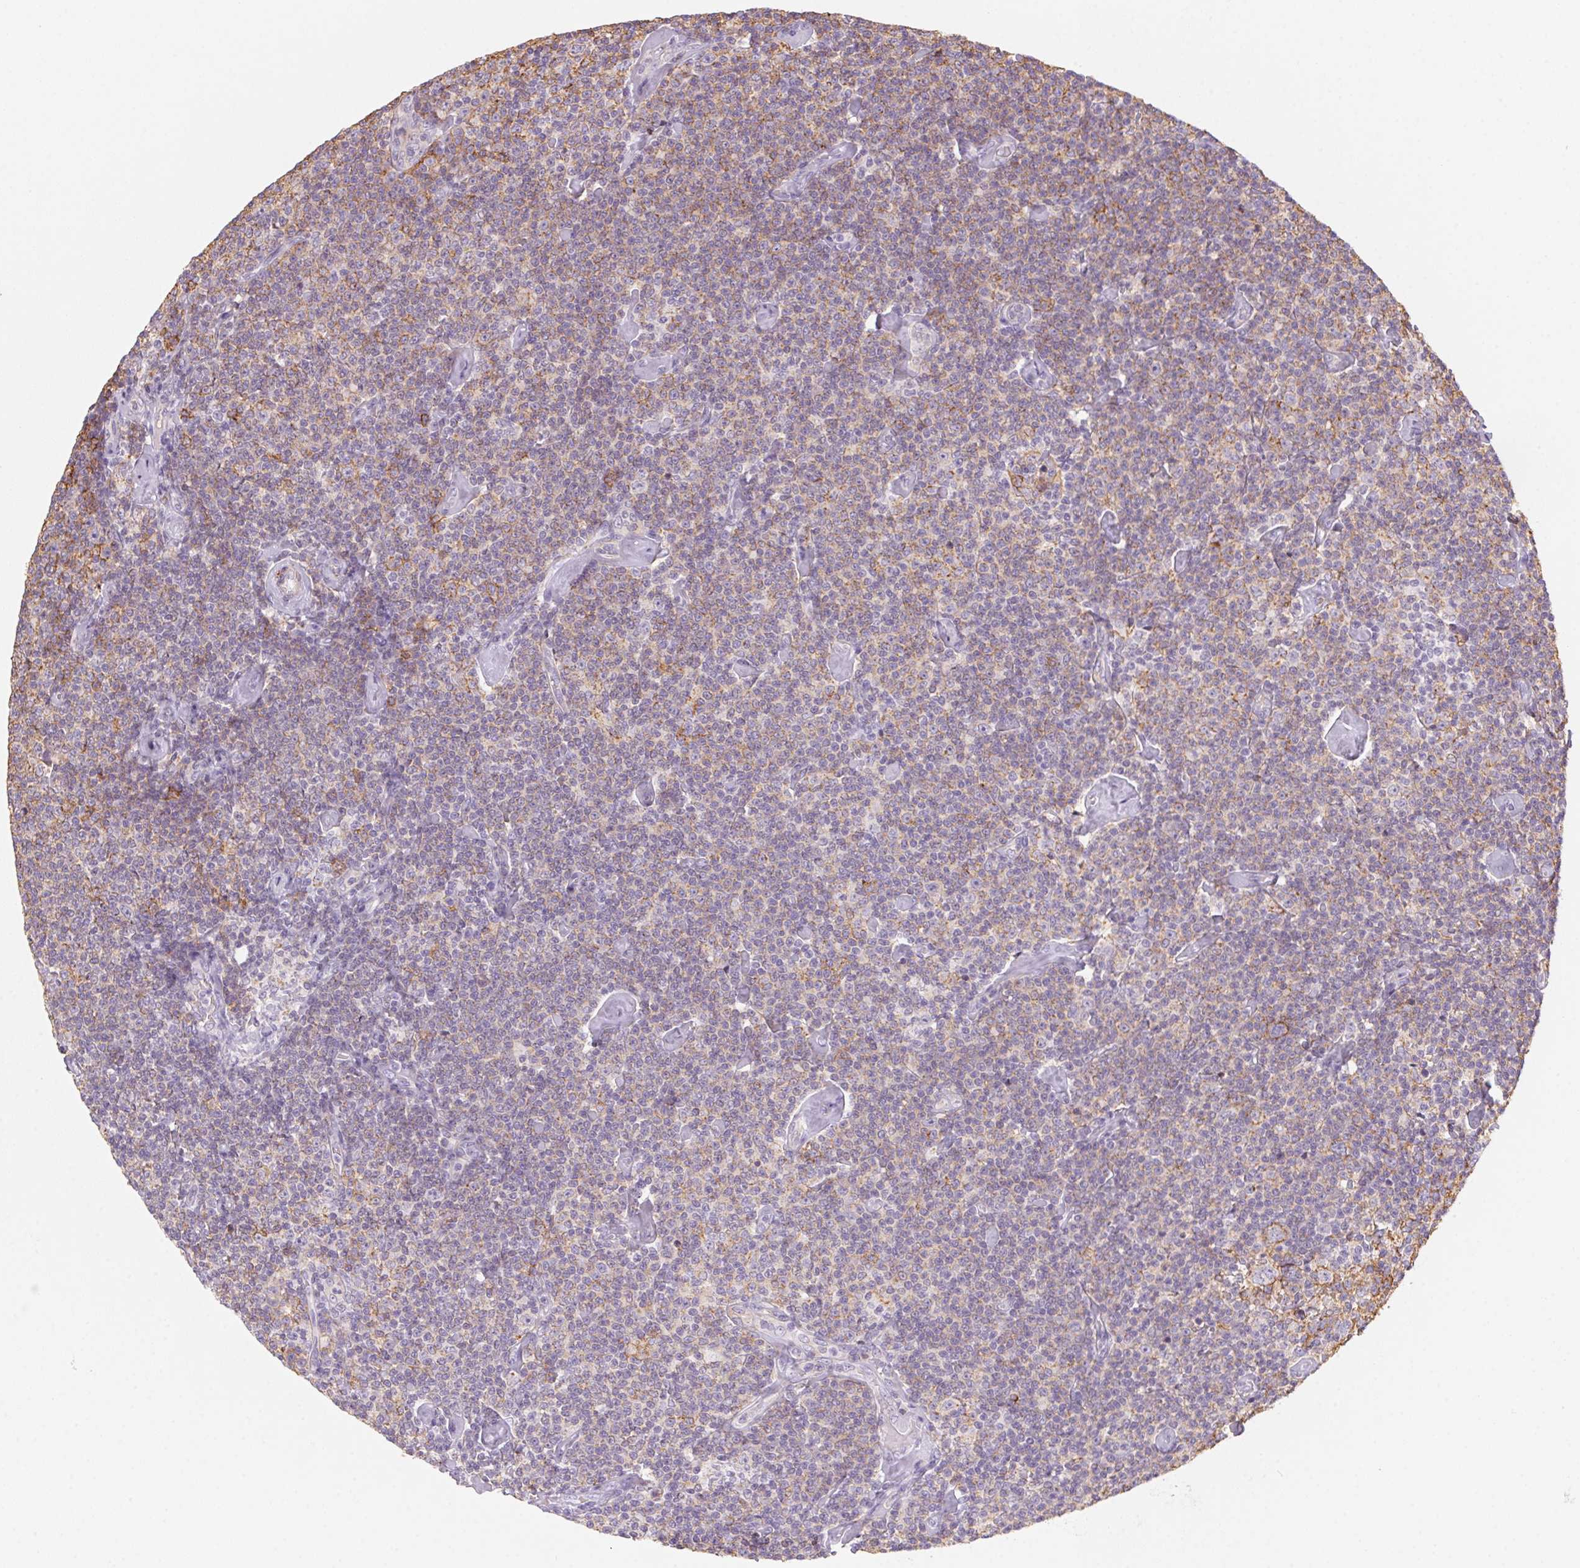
{"staining": {"intensity": "weak", "quantity": "<25%", "location": "cytoplasmic/membranous"}, "tissue": "lymphoma", "cell_type": "Tumor cells", "image_type": "cancer", "snomed": [{"axis": "morphology", "description": "Malignant lymphoma, non-Hodgkin's type, Low grade"}, {"axis": "topography", "description": "Lymph node"}], "caption": "Low-grade malignant lymphoma, non-Hodgkin's type was stained to show a protein in brown. There is no significant staining in tumor cells. The staining was performed using DAB to visualize the protein expression in brown, while the nuclei were stained in blue with hematoxylin (Magnification: 20x).", "gene": "PRPH", "patient": {"sex": "male", "age": 81}}